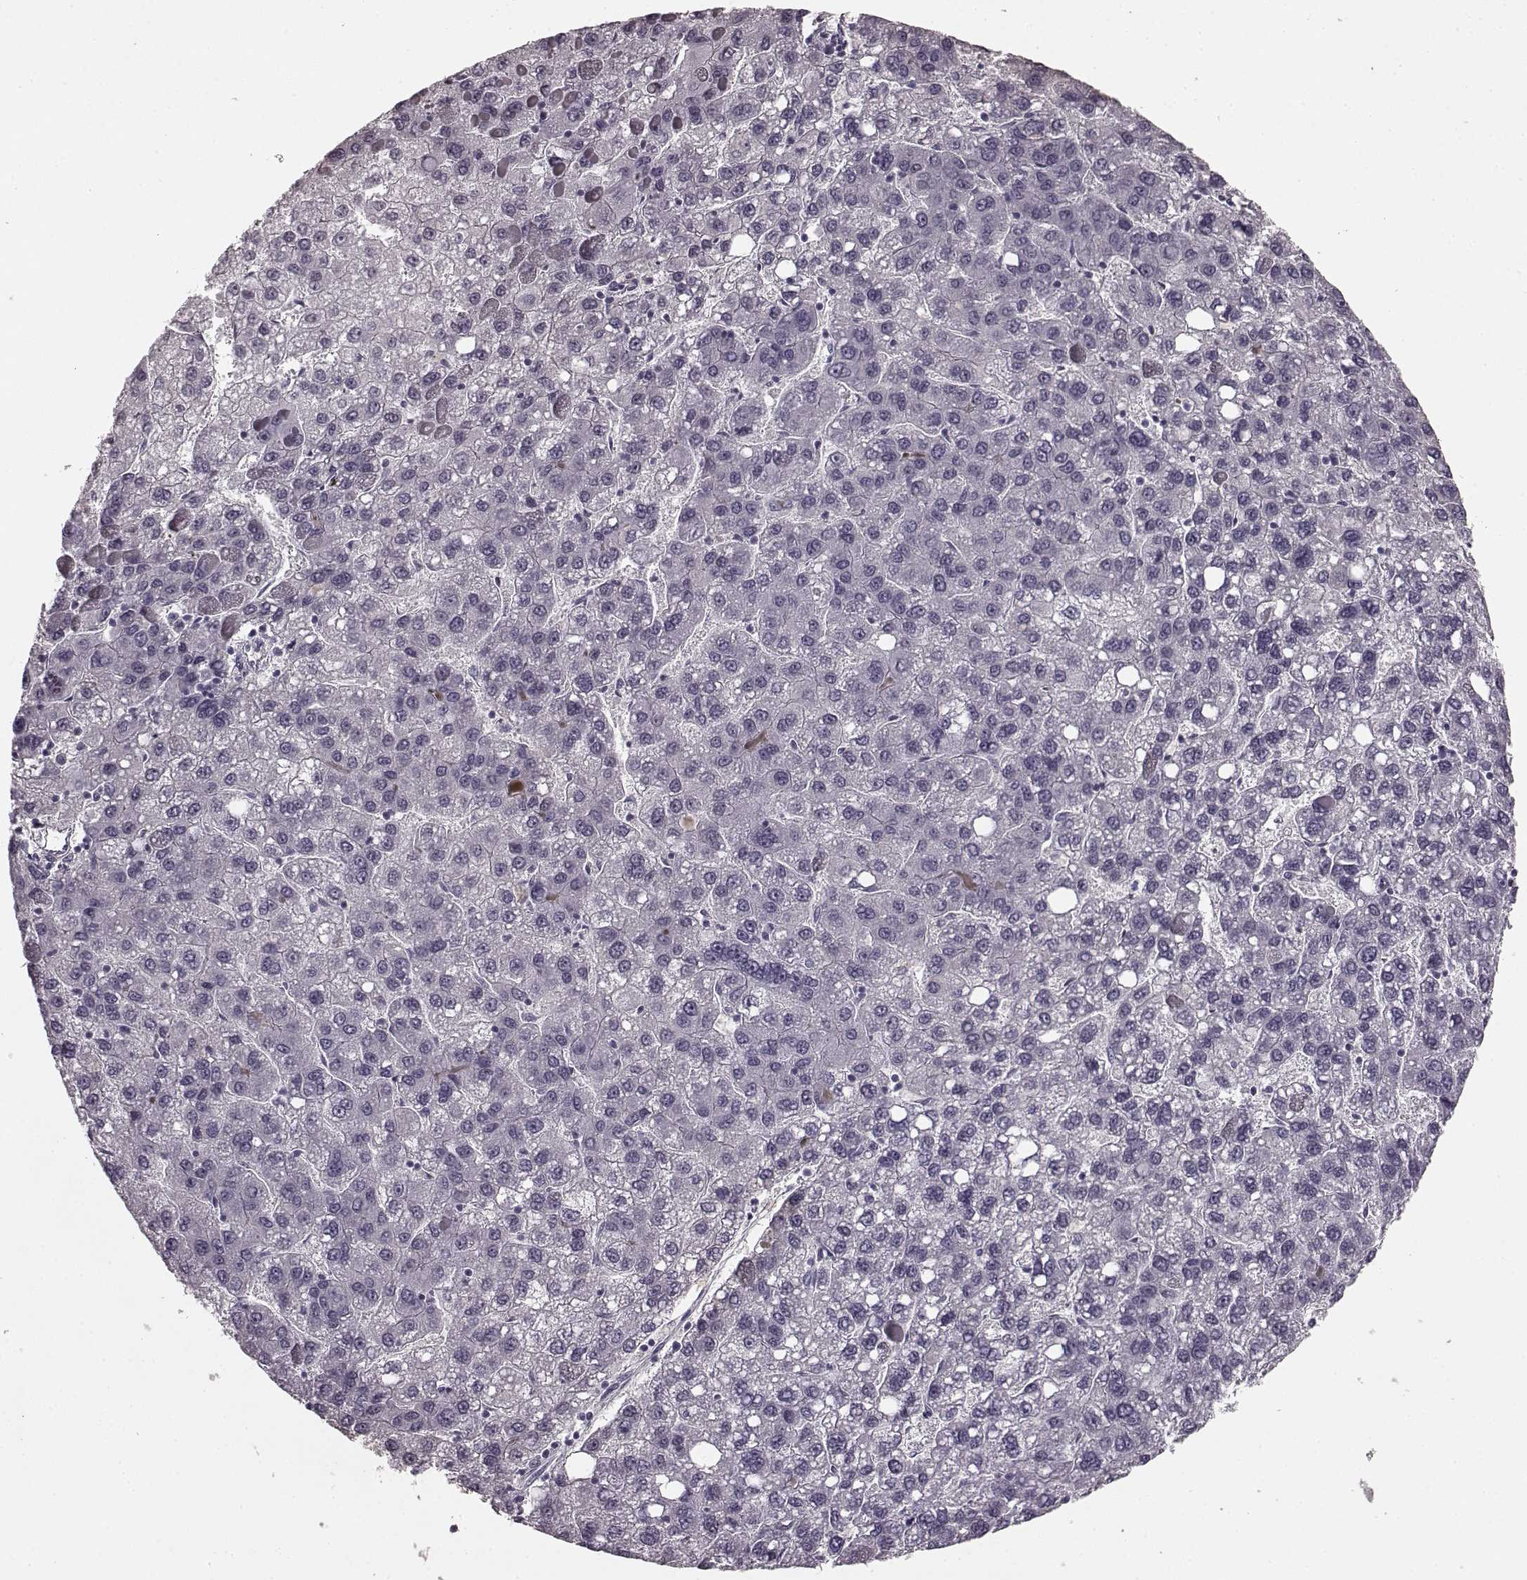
{"staining": {"intensity": "negative", "quantity": "none", "location": "none"}, "tissue": "liver cancer", "cell_type": "Tumor cells", "image_type": "cancer", "snomed": [{"axis": "morphology", "description": "Carcinoma, Hepatocellular, NOS"}, {"axis": "topography", "description": "Liver"}], "caption": "Liver cancer was stained to show a protein in brown. There is no significant expression in tumor cells.", "gene": "TMPRSS15", "patient": {"sex": "female", "age": 82}}